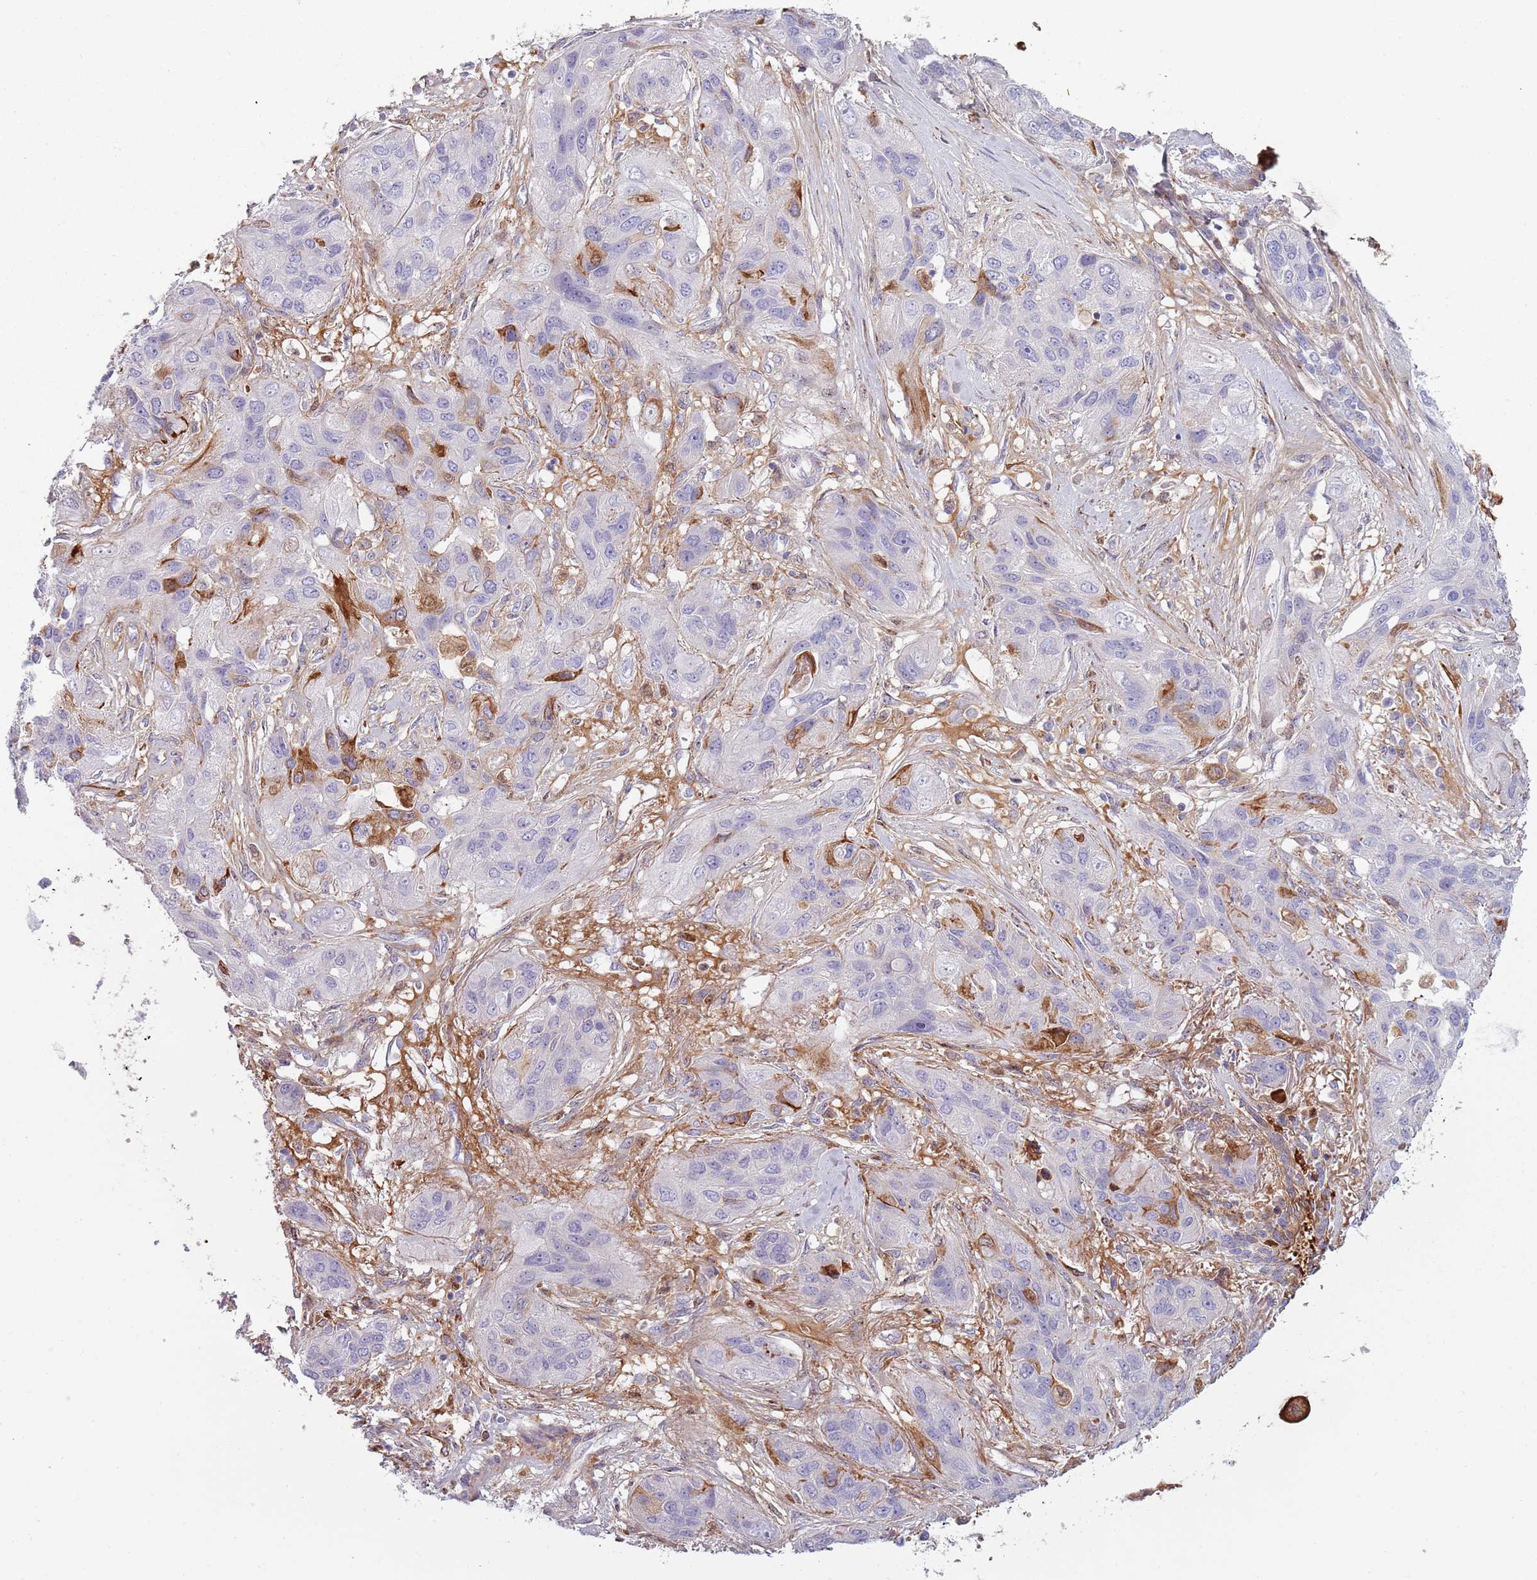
{"staining": {"intensity": "negative", "quantity": "none", "location": "none"}, "tissue": "lung cancer", "cell_type": "Tumor cells", "image_type": "cancer", "snomed": [{"axis": "morphology", "description": "Squamous cell carcinoma, NOS"}, {"axis": "topography", "description": "Lung"}], "caption": "Immunohistochemistry (IHC) of human squamous cell carcinoma (lung) displays no positivity in tumor cells.", "gene": "NADK", "patient": {"sex": "female", "age": 70}}